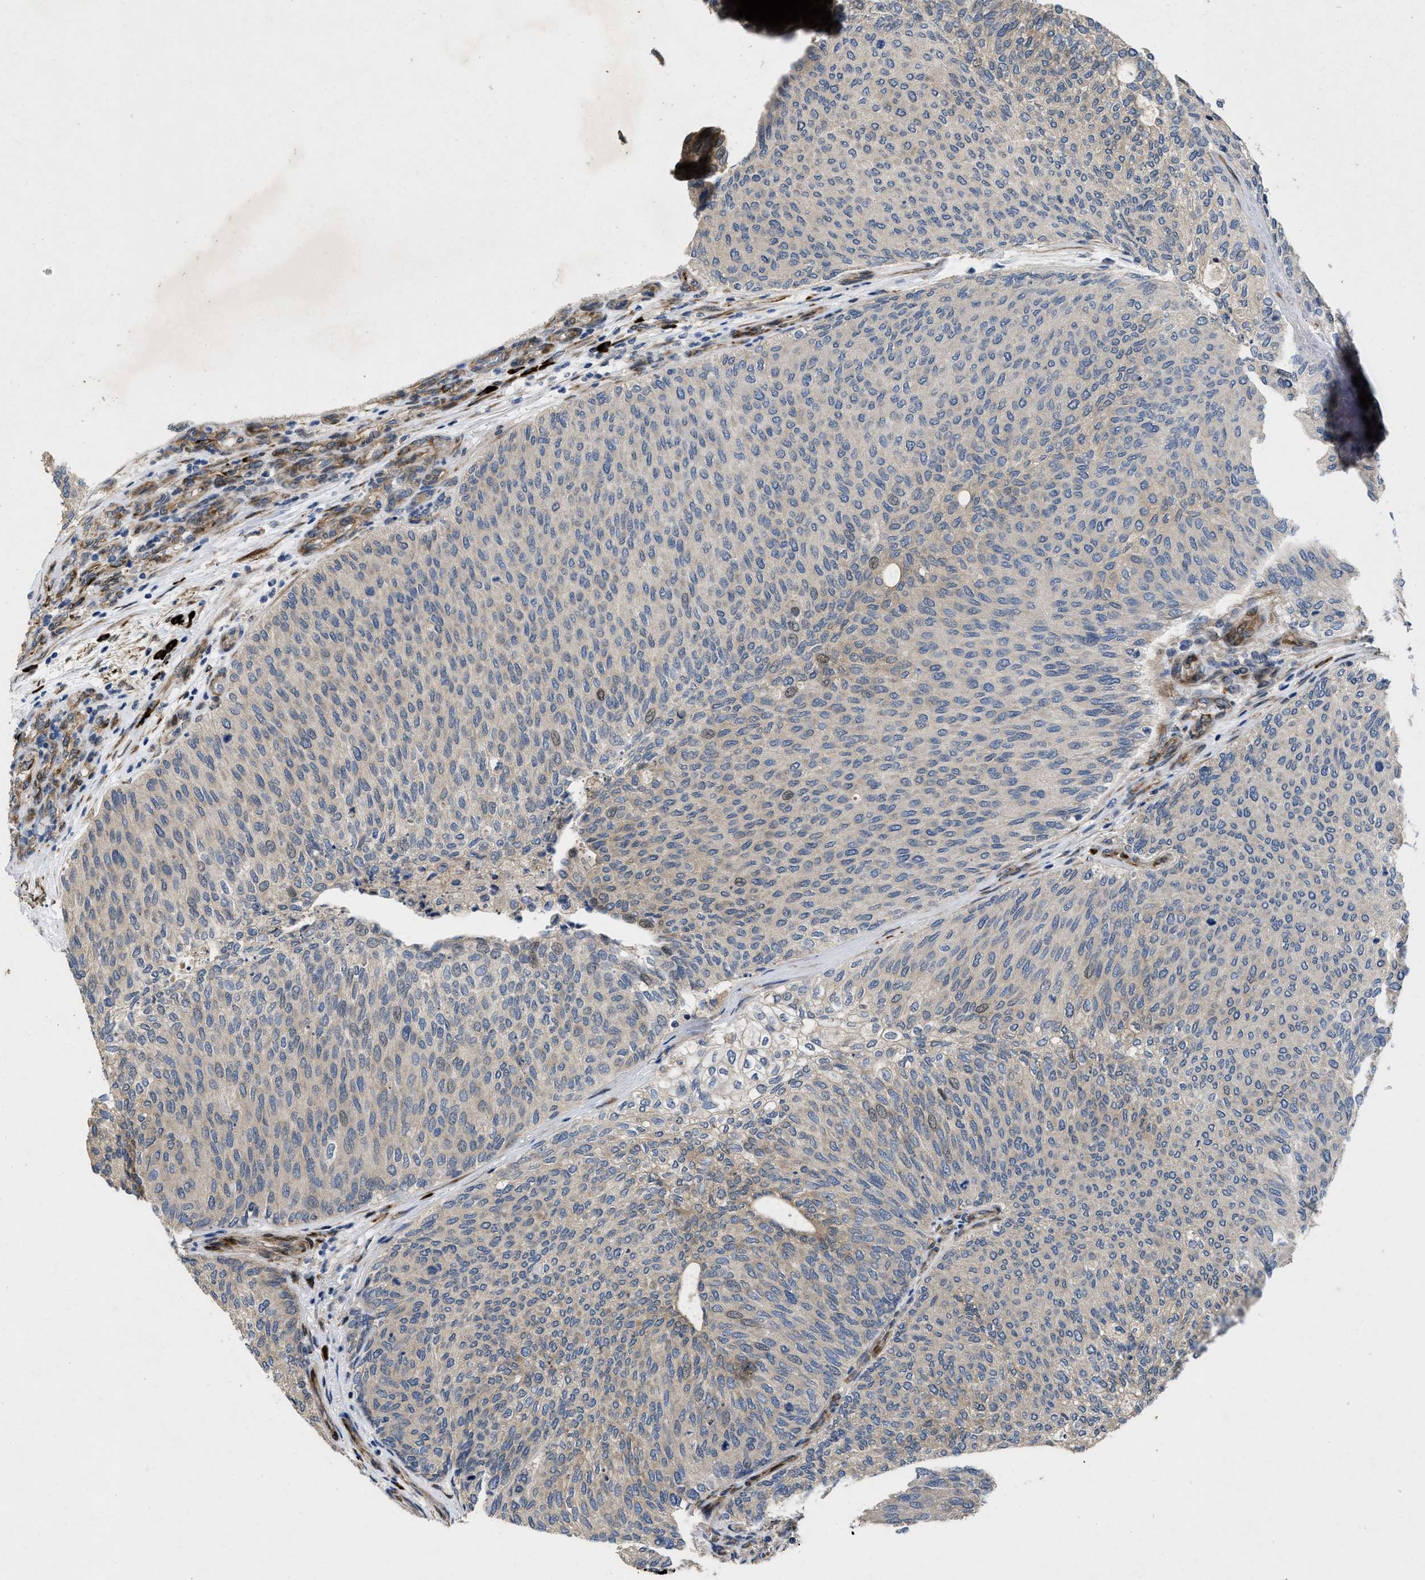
{"staining": {"intensity": "weak", "quantity": "<25%", "location": "nuclear"}, "tissue": "urothelial cancer", "cell_type": "Tumor cells", "image_type": "cancer", "snomed": [{"axis": "morphology", "description": "Urothelial carcinoma, Low grade"}, {"axis": "topography", "description": "Urinary bladder"}], "caption": "A micrograph of urothelial cancer stained for a protein shows no brown staining in tumor cells.", "gene": "HSPA12B", "patient": {"sex": "female", "age": 79}}